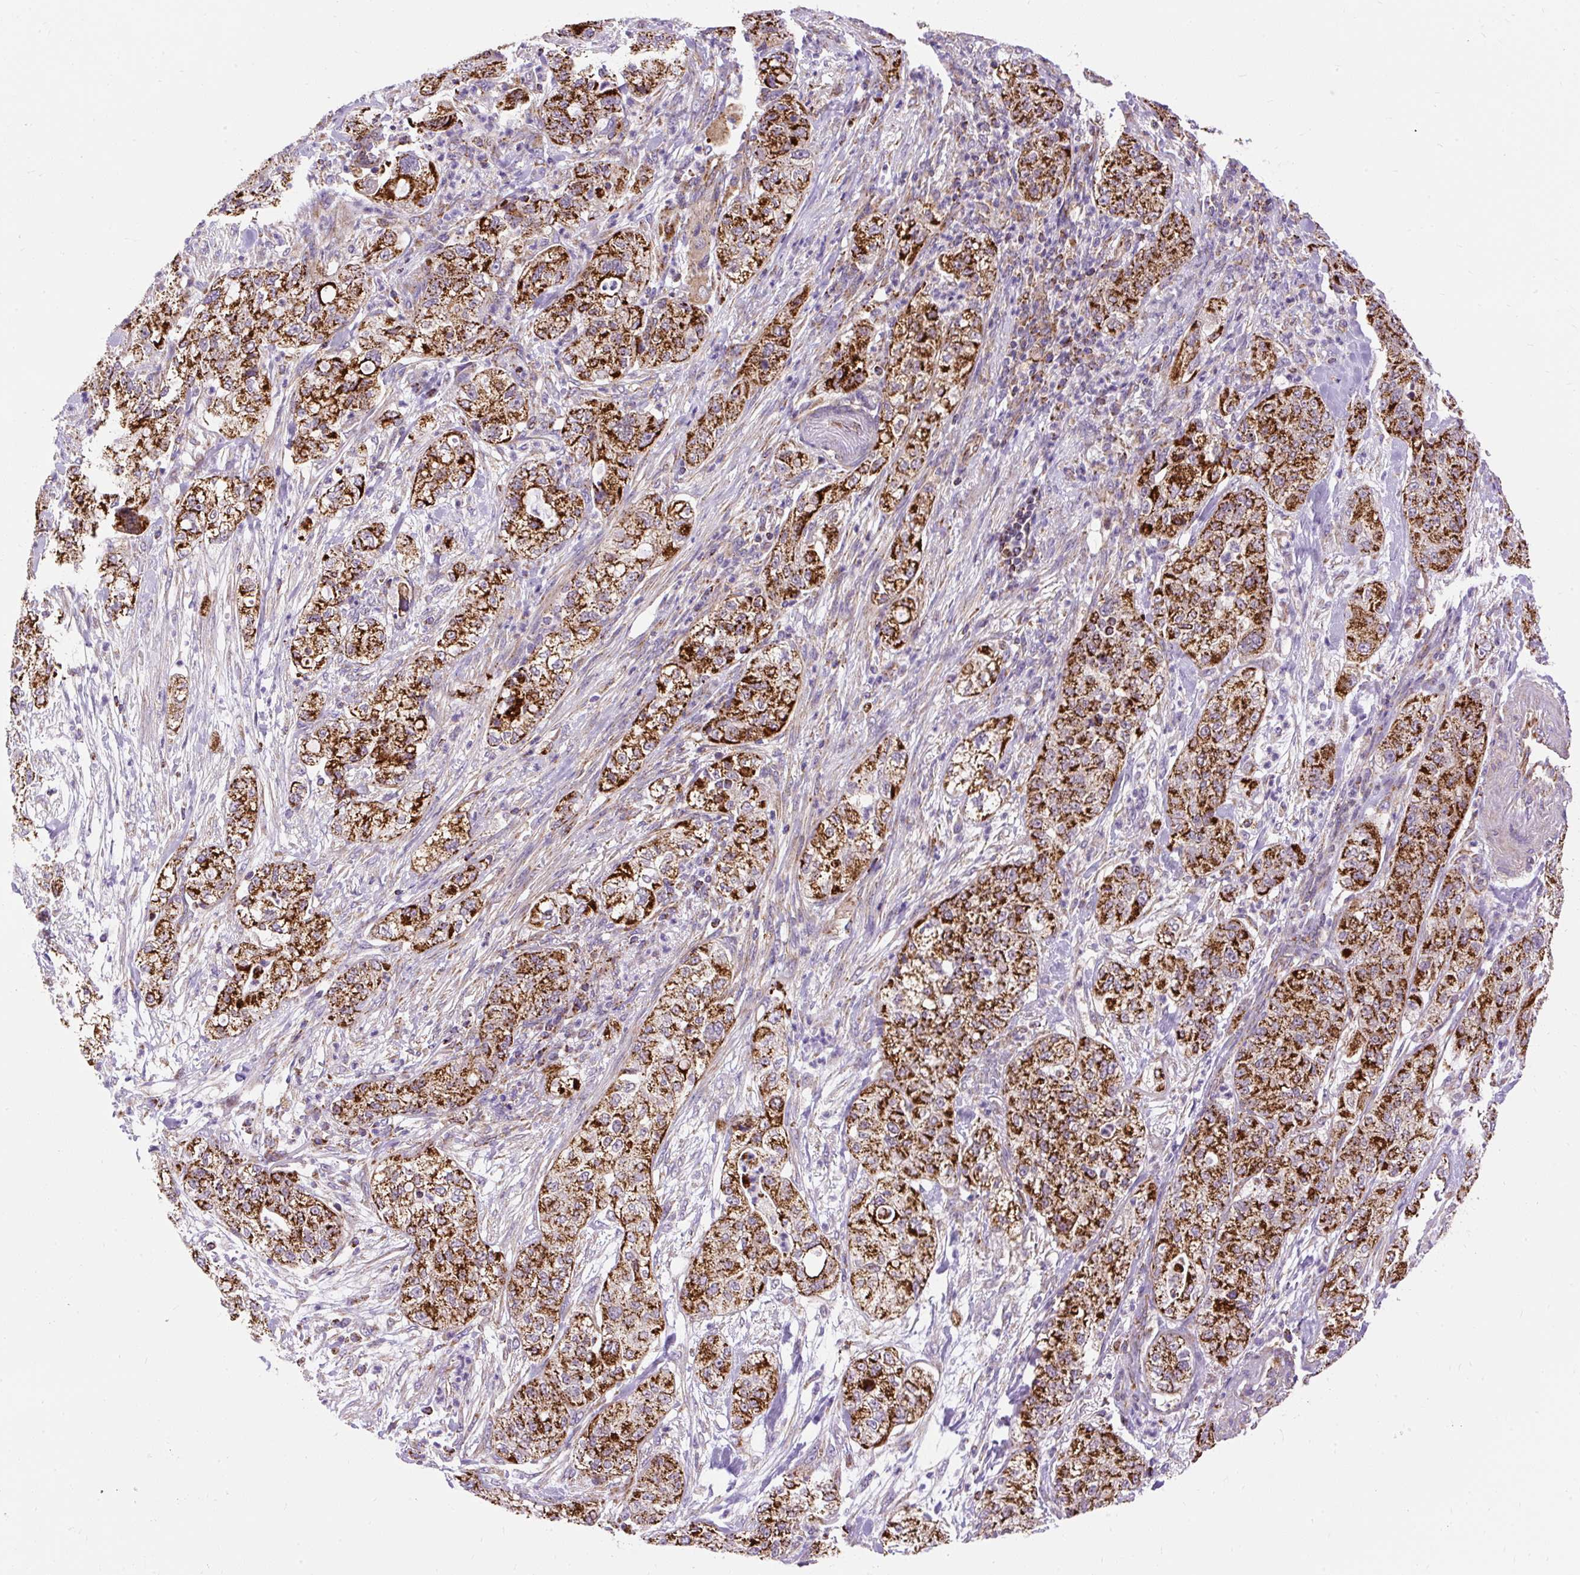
{"staining": {"intensity": "strong", "quantity": ">75%", "location": "cytoplasmic/membranous"}, "tissue": "pancreatic cancer", "cell_type": "Tumor cells", "image_type": "cancer", "snomed": [{"axis": "morphology", "description": "Adenocarcinoma, NOS"}, {"axis": "topography", "description": "Pancreas"}], "caption": "The image demonstrates staining of pancreatic cancer, revealing strong cytoplasmic/membranous protein staining (brown color) within tumor cells.", "gene": "CEP290", "patient": {"sex": "female", "age": 78}}